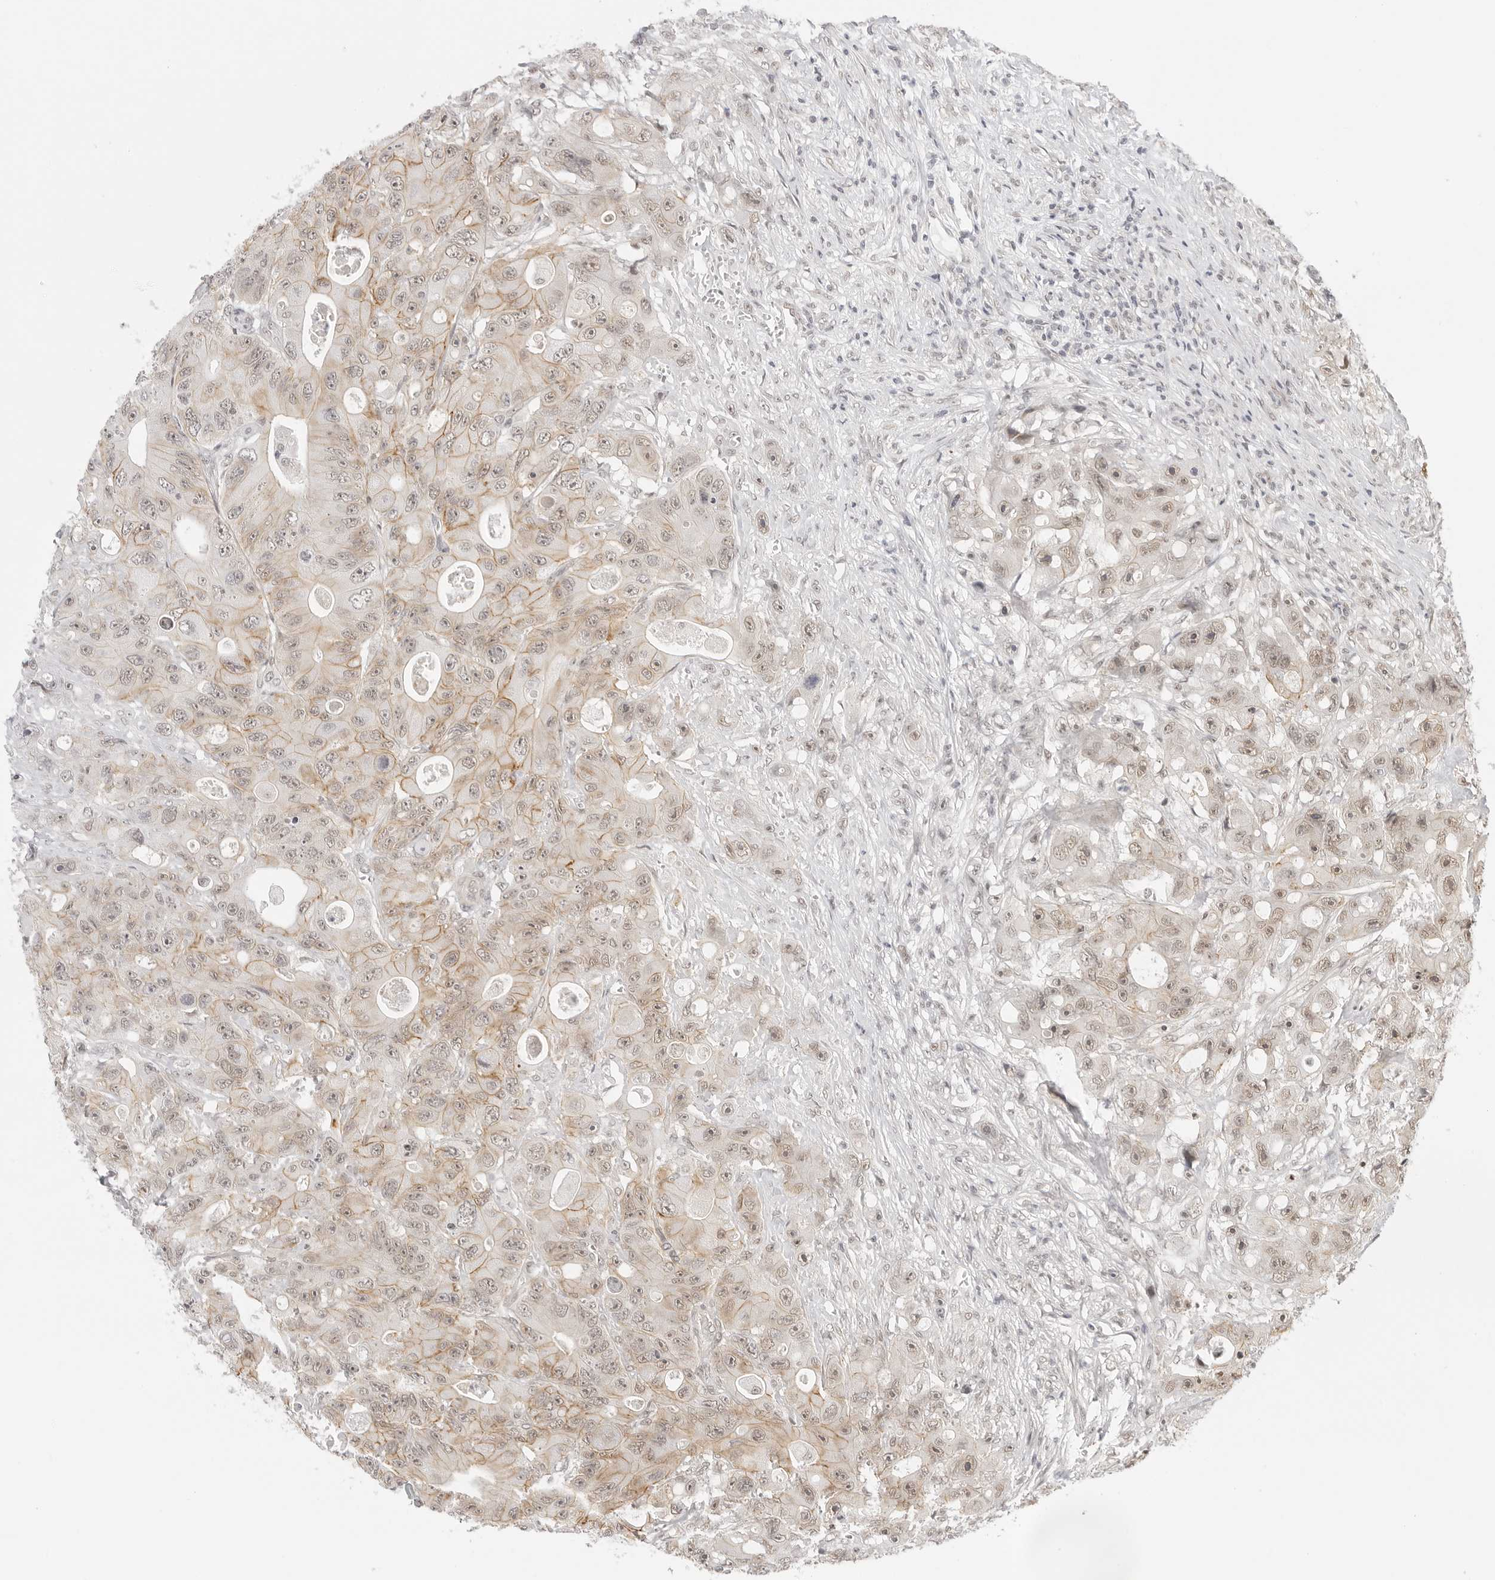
{"staining": {"intensity": "weak", "quantity": "25%-75%", "location": "cytoplasmic/membranous,nuclear"}, "tissue": "colorectal cancer", "cell_type": "Tumor cells", "image_type": "cancer", "snomed": [{"axis": "morphology", "description": "Adenocarcinoma, NOS"}, {"axis": "topography", "description": "Colon"}], "caption": "High-power microscopy captured an IHC photomicrograph of colorectal adenocarcinoma, revealing weak cytoplasmic/membranous and nuclear expression in about 25%-75% of tumor cells.", "gene": "TCIM", "patient": {"sex": "female", "age": 46}}